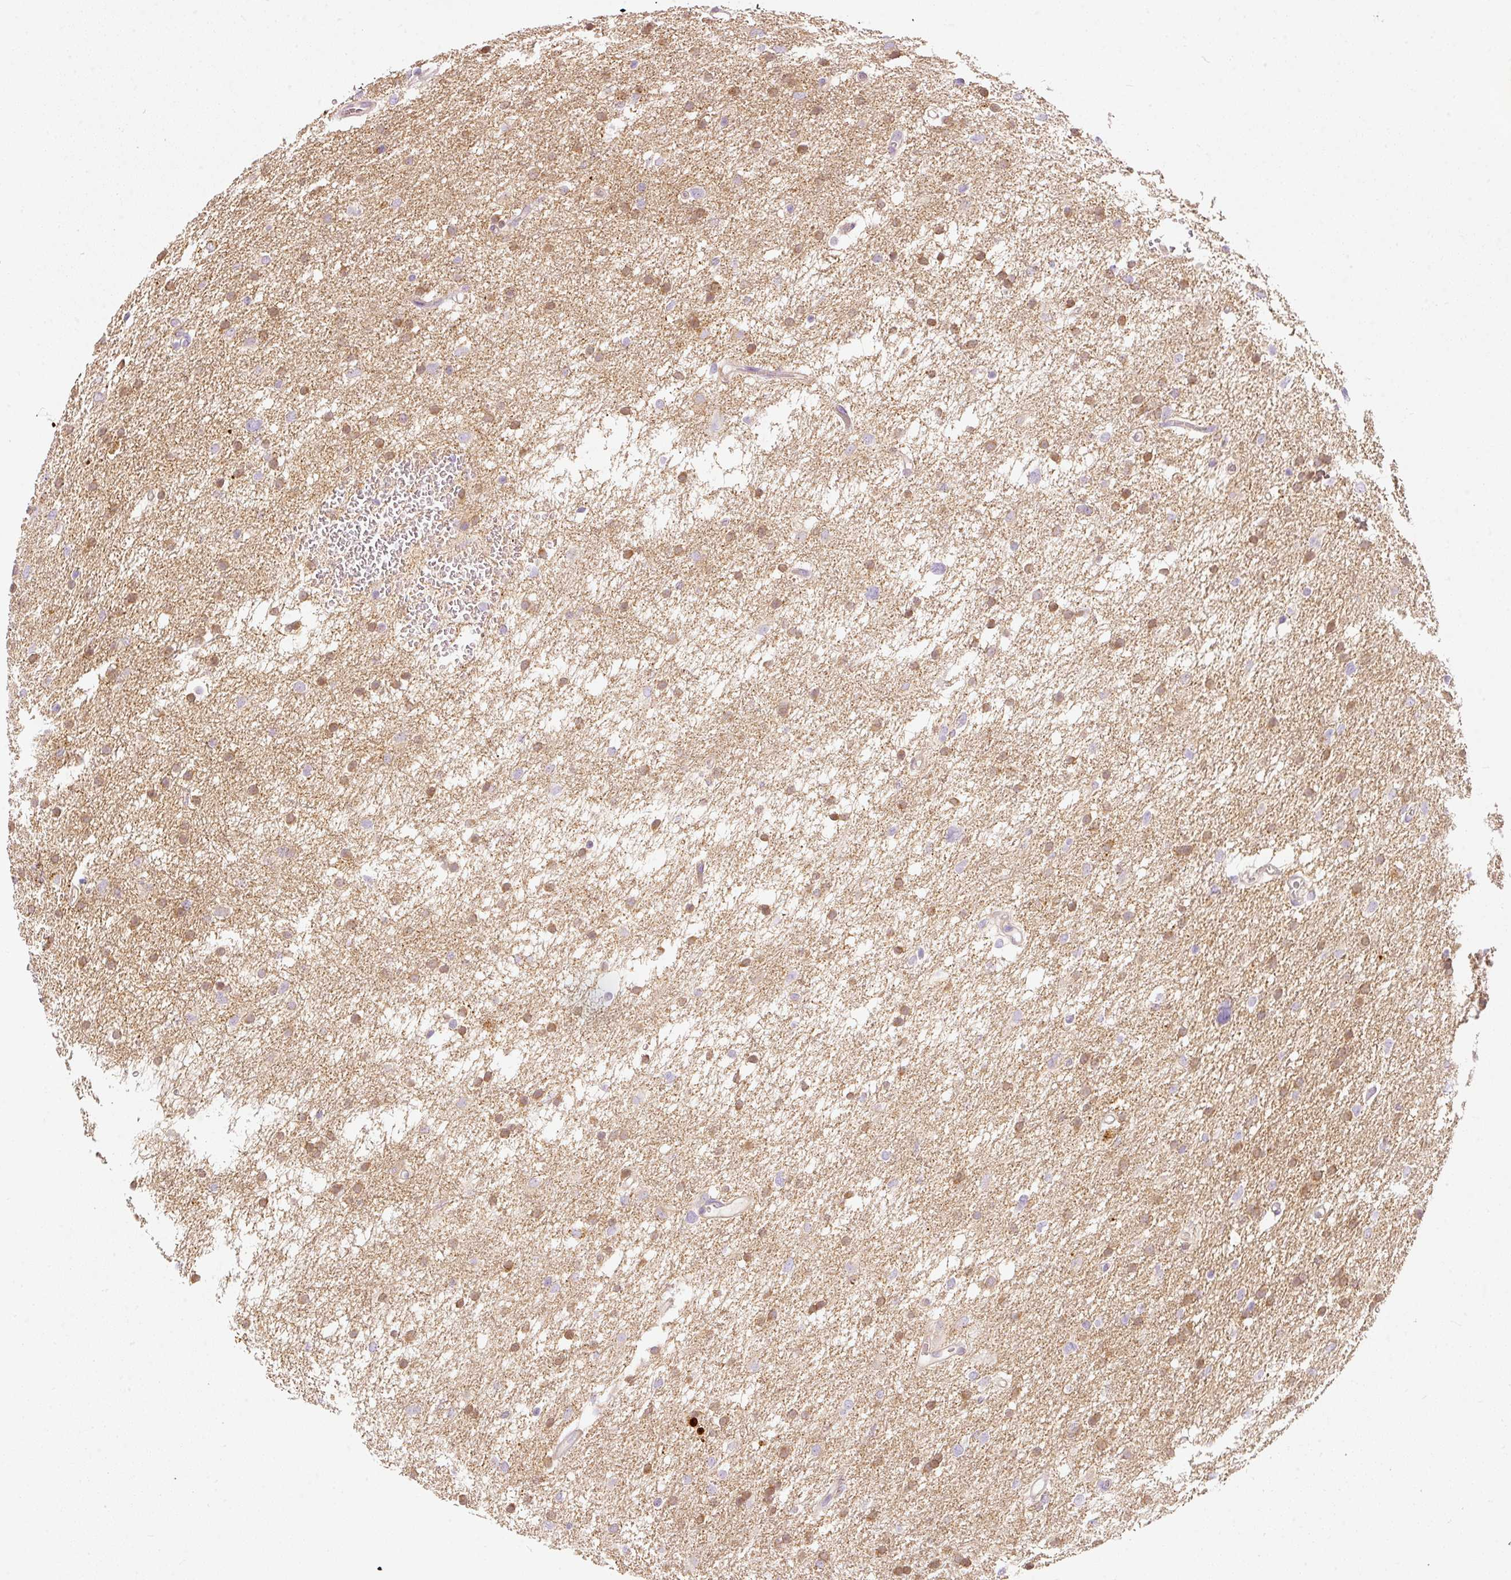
{"staining": {"intensity": "moderate", "quantity": ">75%", "location": "cytoplasmic/membranous"}, "tissue": "glioma", "cell_type": "Tumor cells", "image_type": "cancer", "snomed": [{"axis": "morphology", "description": "Glioma, malignant, High grade"}, {"axis": "topography", "description": "Cerebral cortex"}], "caption": "High-power microscopy captured an immunohistochemistry photomicrograph of malignant glioma (high-grade), revealing moderate cytoplasmic/membranous expression in about >75% of tumor cells. (DAB IHC, brown staining for protein, blue staining for nuclei).", "gene": "MTHFD2", "patient": {"sex": "female", "age": 36}}